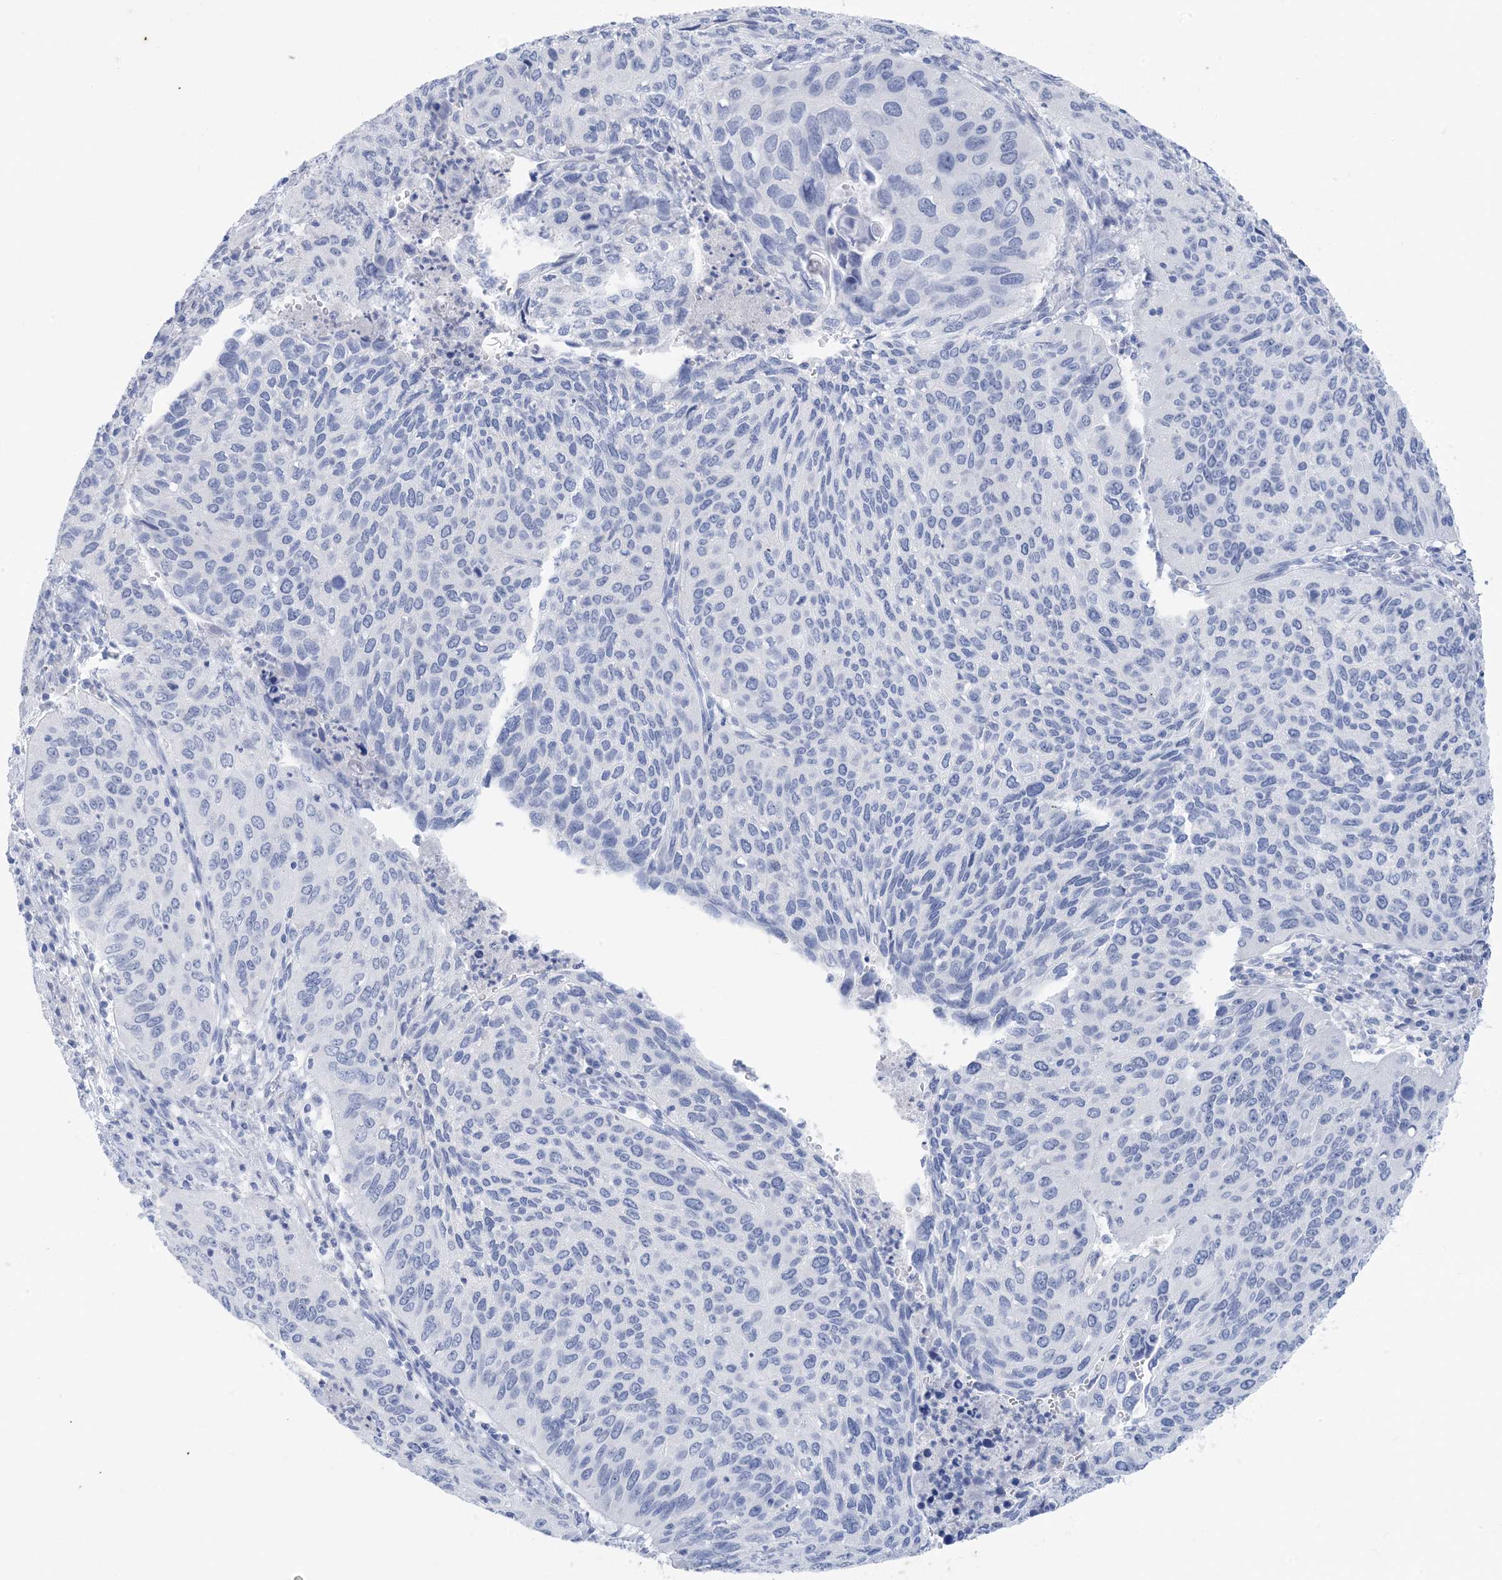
{"staining": {"intensity": "negative", "quantity": "none", "location": "none"}, "tissue": "cervical cancer", "cell_type": "Tumor cells", "image_type": "cancer", "snomed": [{"axis": "morphology", "description": "Squamous cell carcinoma, NOS"}, {"axis": "topography", "description": "Cervix"}], "caption": "Tumor cells are negative for protein expression in human squamous cell carcinoma (cervical). The staining is performed using DAB brown chromogen with nuclei counter-stained in using hematoxylin.", "gene": "SH3YL1", "patient": {"sex": "female", "age": 38}}